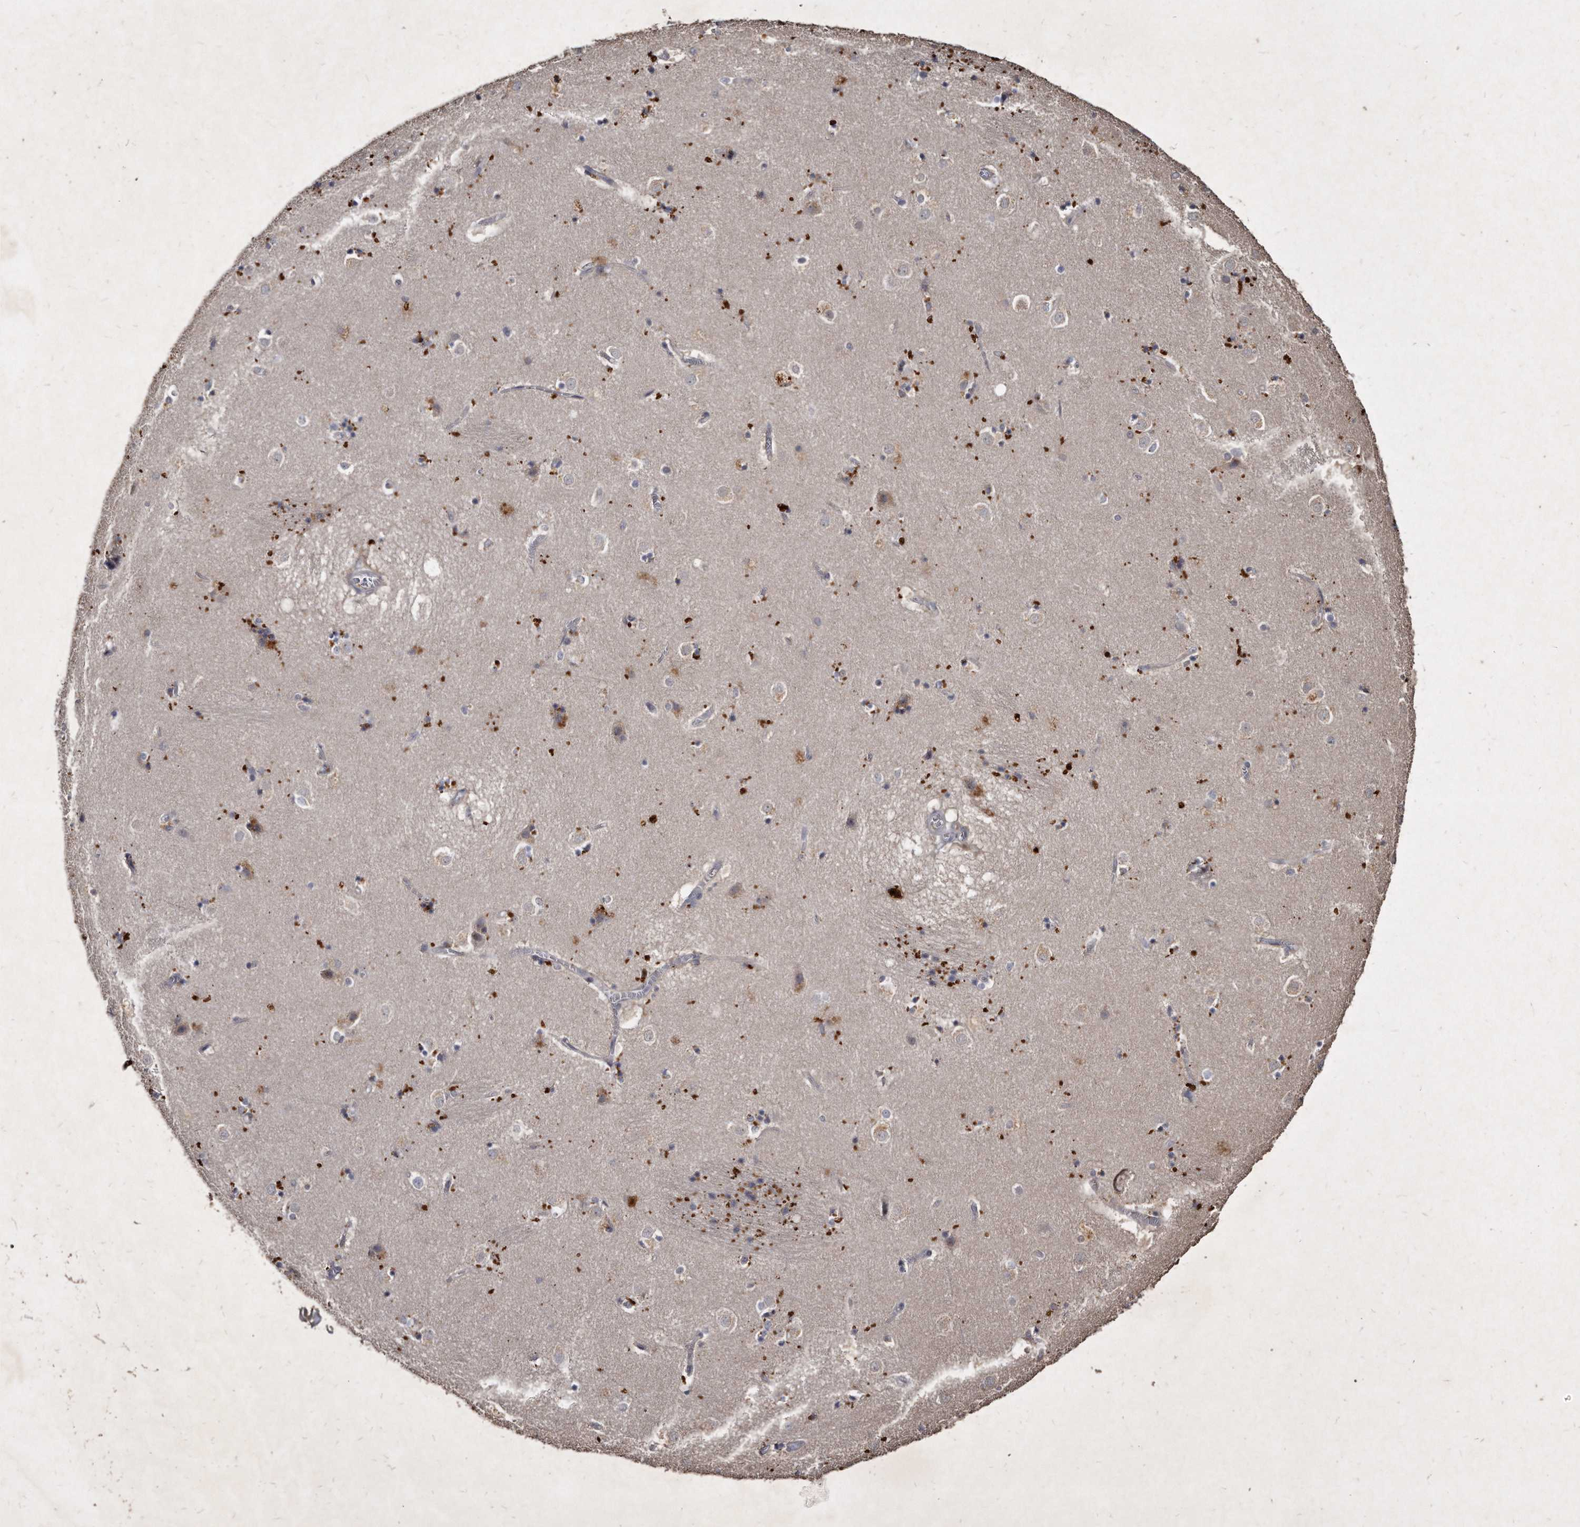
{"staining": {"intensity": "moderate", "quantity": "<25%", "location": "cytoplasmic/membranous"}, "tissue": "caudate", "cell_type": "Glial cells", "image_type": "normal", "snomed": [{"axis": "morphology", "description": "Normal tissue, NOS"}, {"axis": "topography", "description": "Lateral ventricle wall"}], "caption": "High-magnification brightfield microscopy of benign caudate stained with DAB (brown) and counterstained with hematoxylin (blue). glial cells exhibit moderate cytoplasmic/membranous staining is seen in approximately<25% of cells.", "gene": "KLHDC3", "patient": {"sex": "male", "age": 70}}